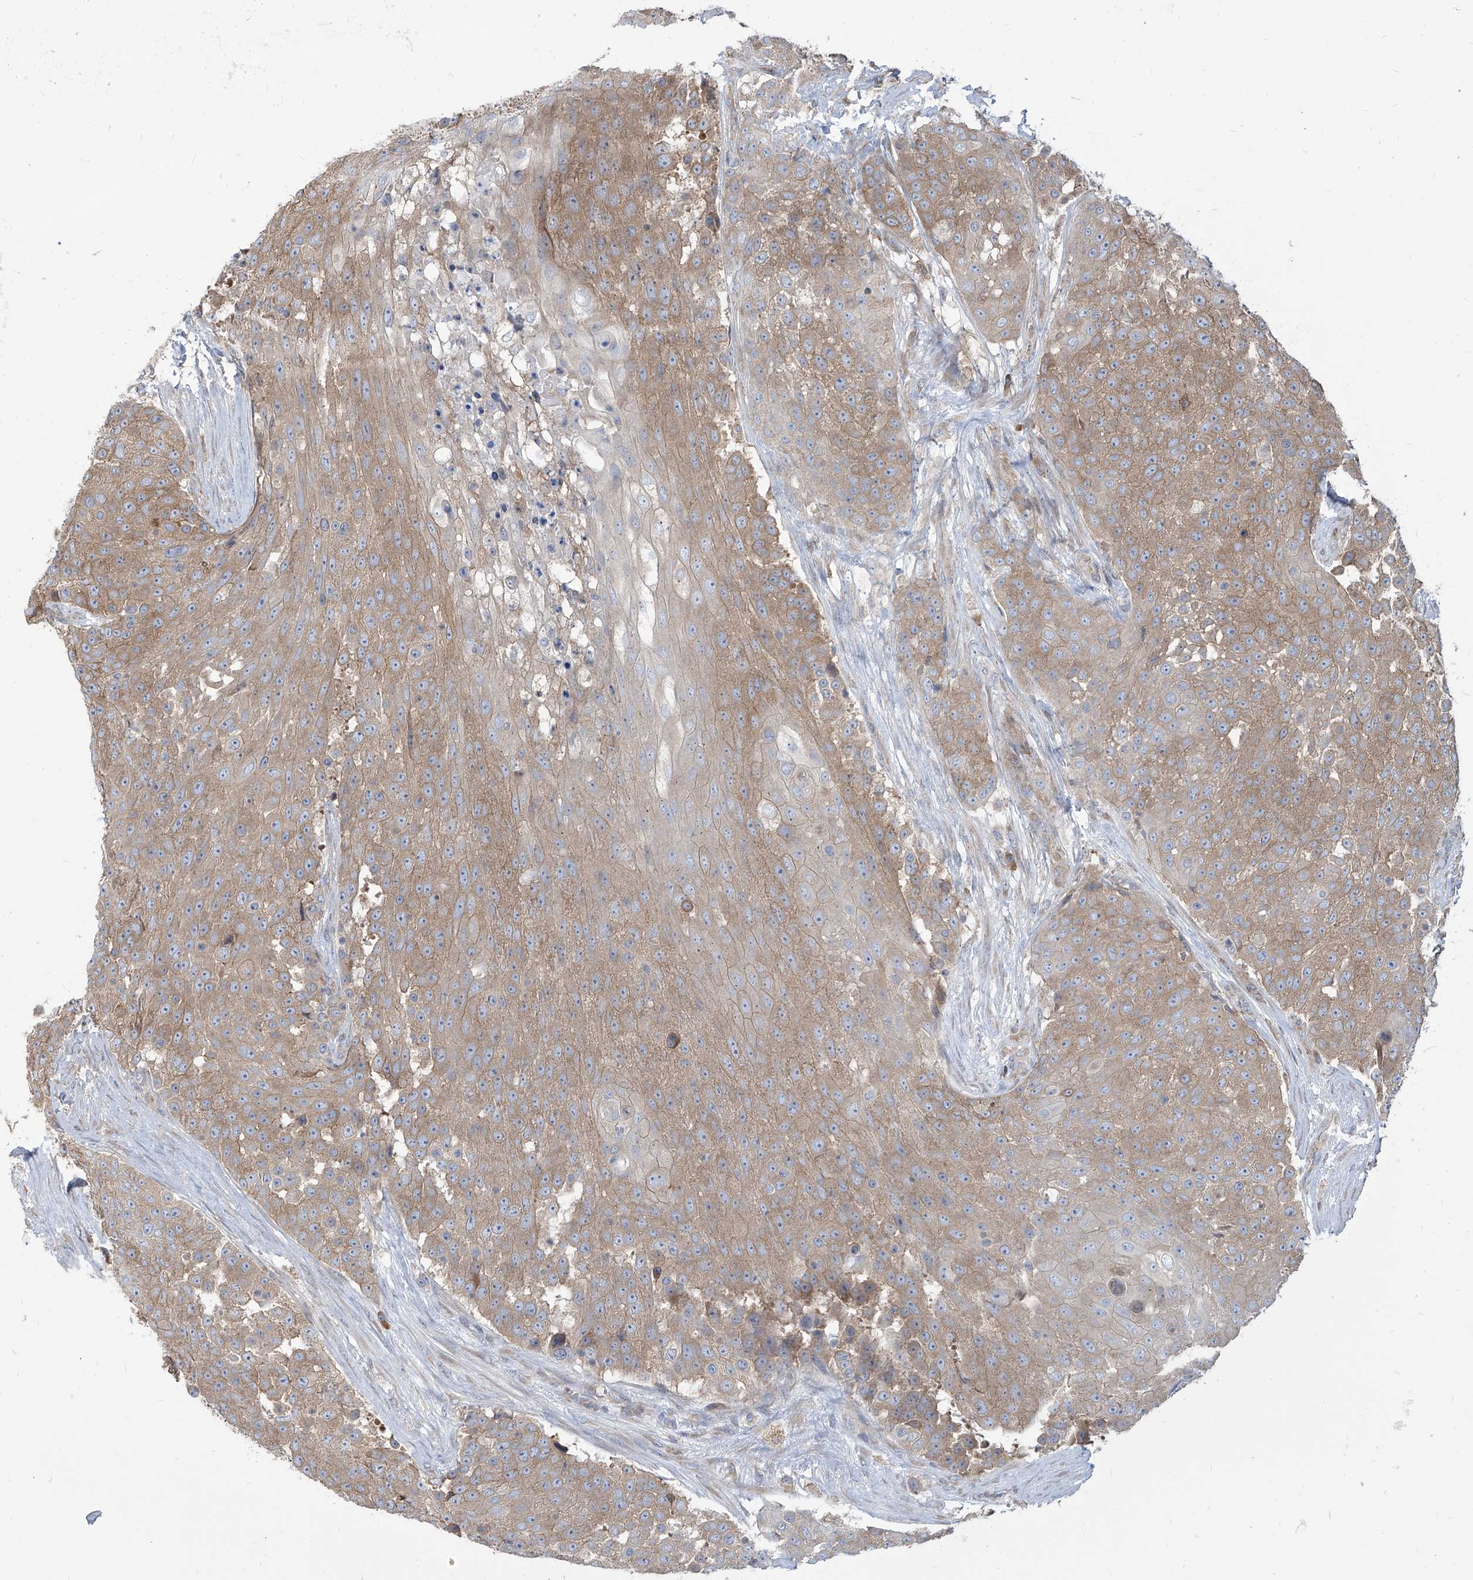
{"staining": {"intensity": "weak", "quantity": ">75%", "location": "cytoplasmic/membranous"}, "tissue": "urothelial cancer", "cell_type": "Tumor cells", "image_type": "cancer", "snomed": [{"axis": "morphology", "description": "Urothelial carcinoma, High grade"}, {"axis": "topography", "description": "Urinary bladder"}], "caption": "Immunohistochemical staining of human urothelial cancer exhibits low levels of weak cytoplasmic/membranous staining in approximately >75% of tumor cells.", "gene": "FAM83B", "patient": {"sex": "female", "age": 63}}